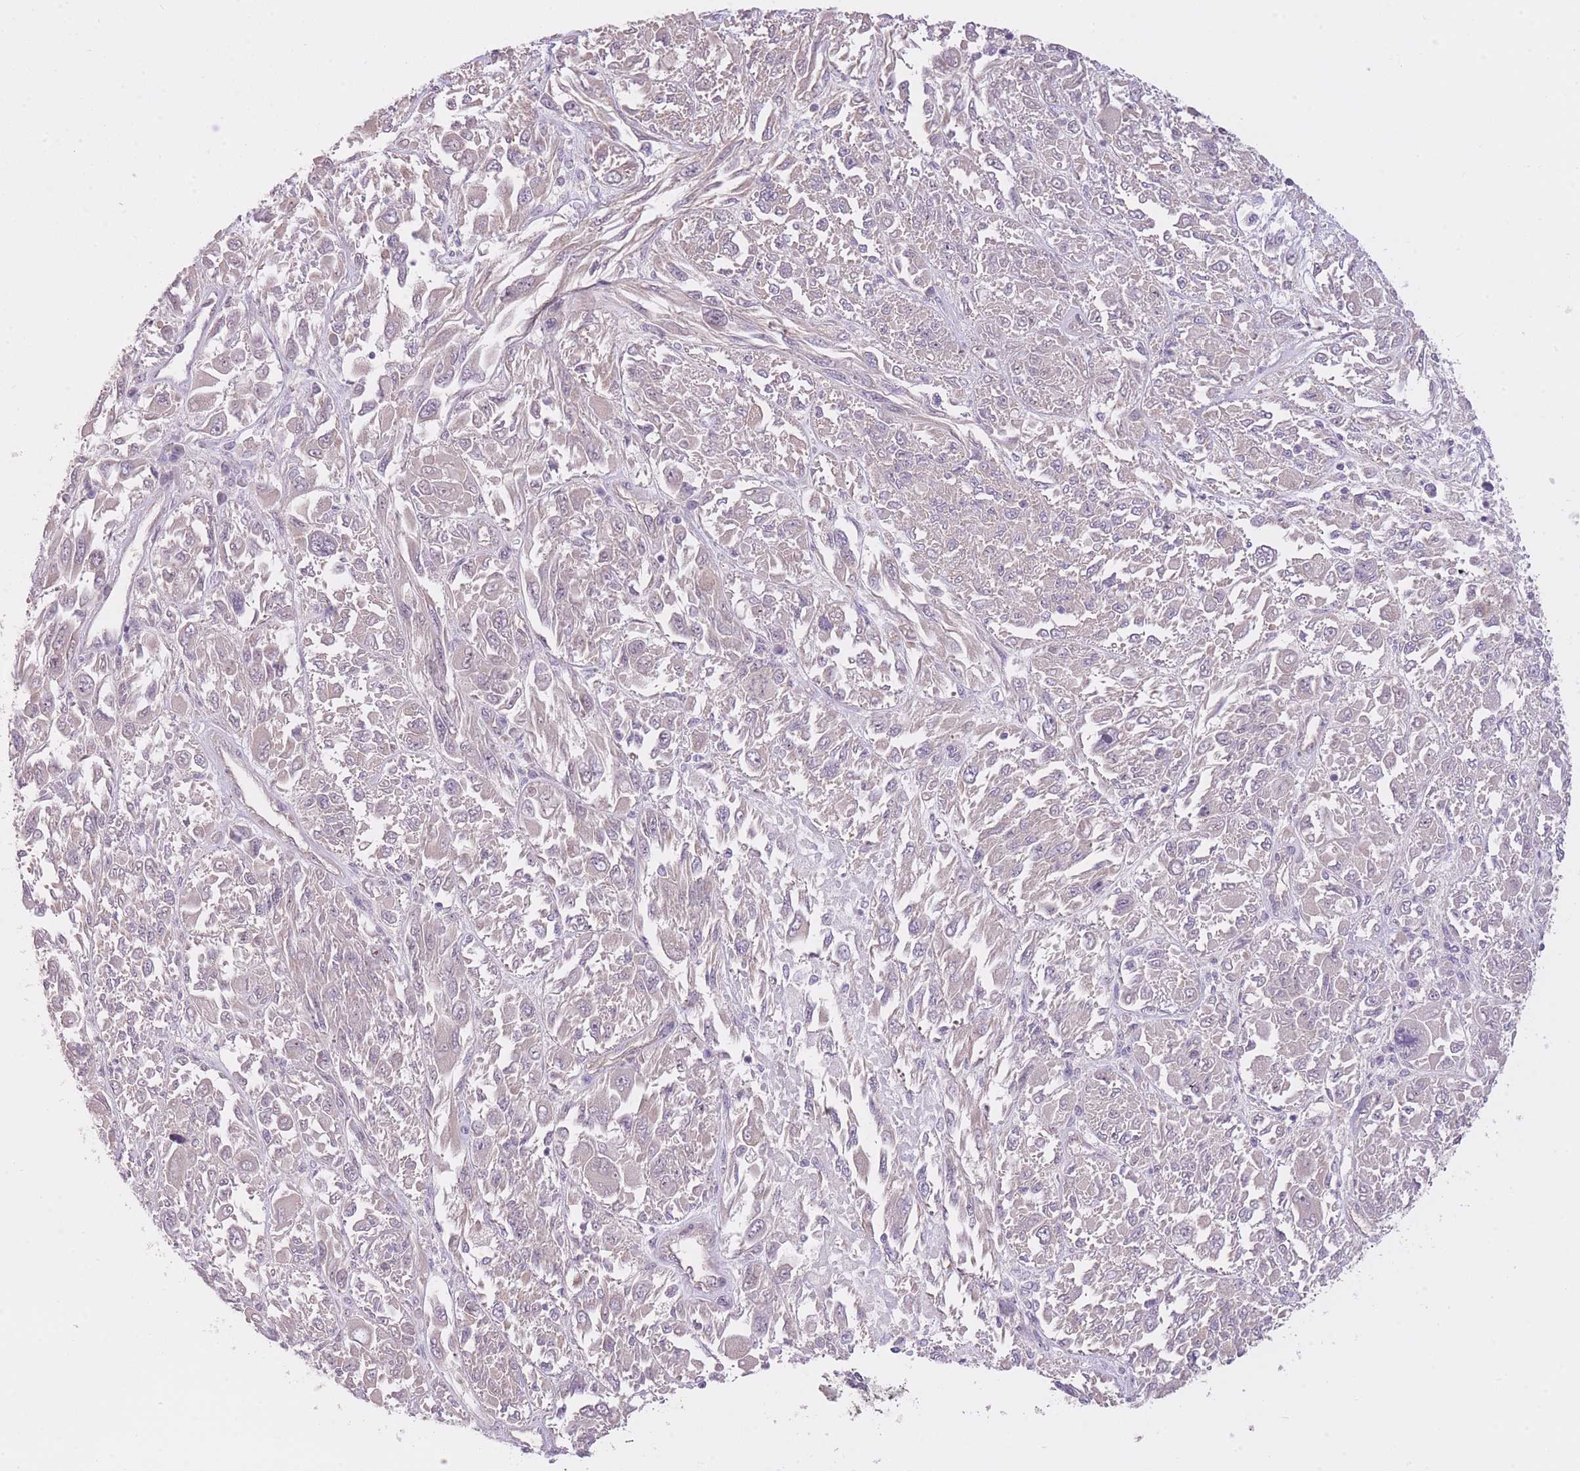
{"staining": {"intensity": "negative", "quantity": "none", "location": "none"}, "tissue": "melanoma", "cell_type": "Tumor cells", "image_type": "cancer", "snomed": [{"axis": "morphology", "description": "Malignant melanoma, NOS"}, {"axis": "topography", "description": "Skin"}], "caption": "This is an immunohistochemistry (IHC) histopathology image of human malignant melanoma. There is no expression in tumor cells.", "gene": "REV1", "patient": {"sex": "female", "age": 91}}